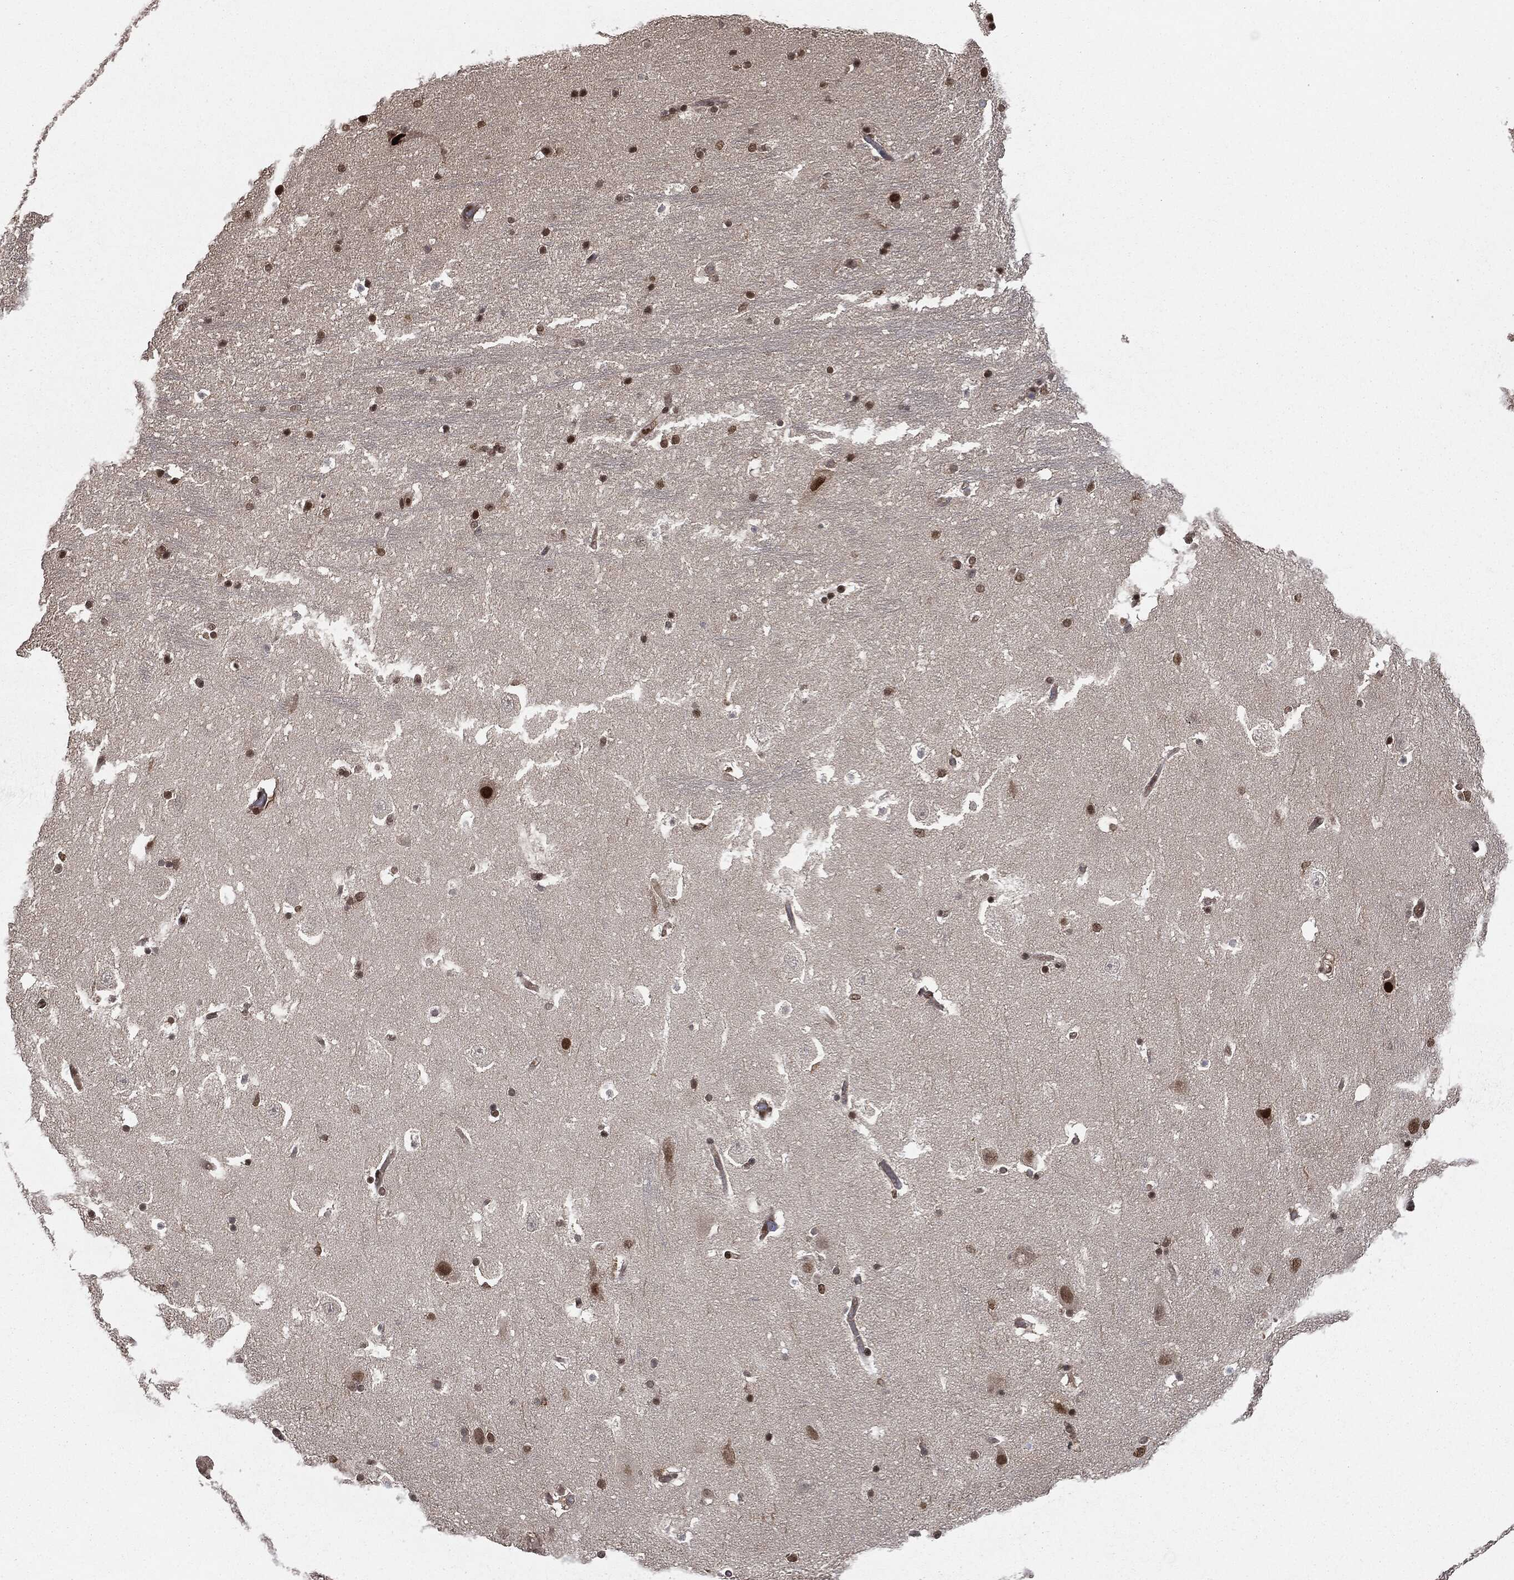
{"staining": {"intensity": "strong", "quantity": "<25%", "location": "nuclear"}, "tissue": "hippocampus", "cell_type": "Glial cells", "image_type": "normal", "snomed": [{"axis": "morphology", "description": "Normal tissue, NOS"}, {"axis": "topography", "description": "Hippocampus"}], "caption": "DAB immunohistochemical staining of unremarkable human hippocampus shows strong nuclear protein positivity in about <25% of glial cells. The staining was performed using DAB, with brown indicating positive protein expression. Nuclei are stained blue with hematoxylin.", "gene": "TBC1D22A", "patient": {"sex": "male", "age": 51}}